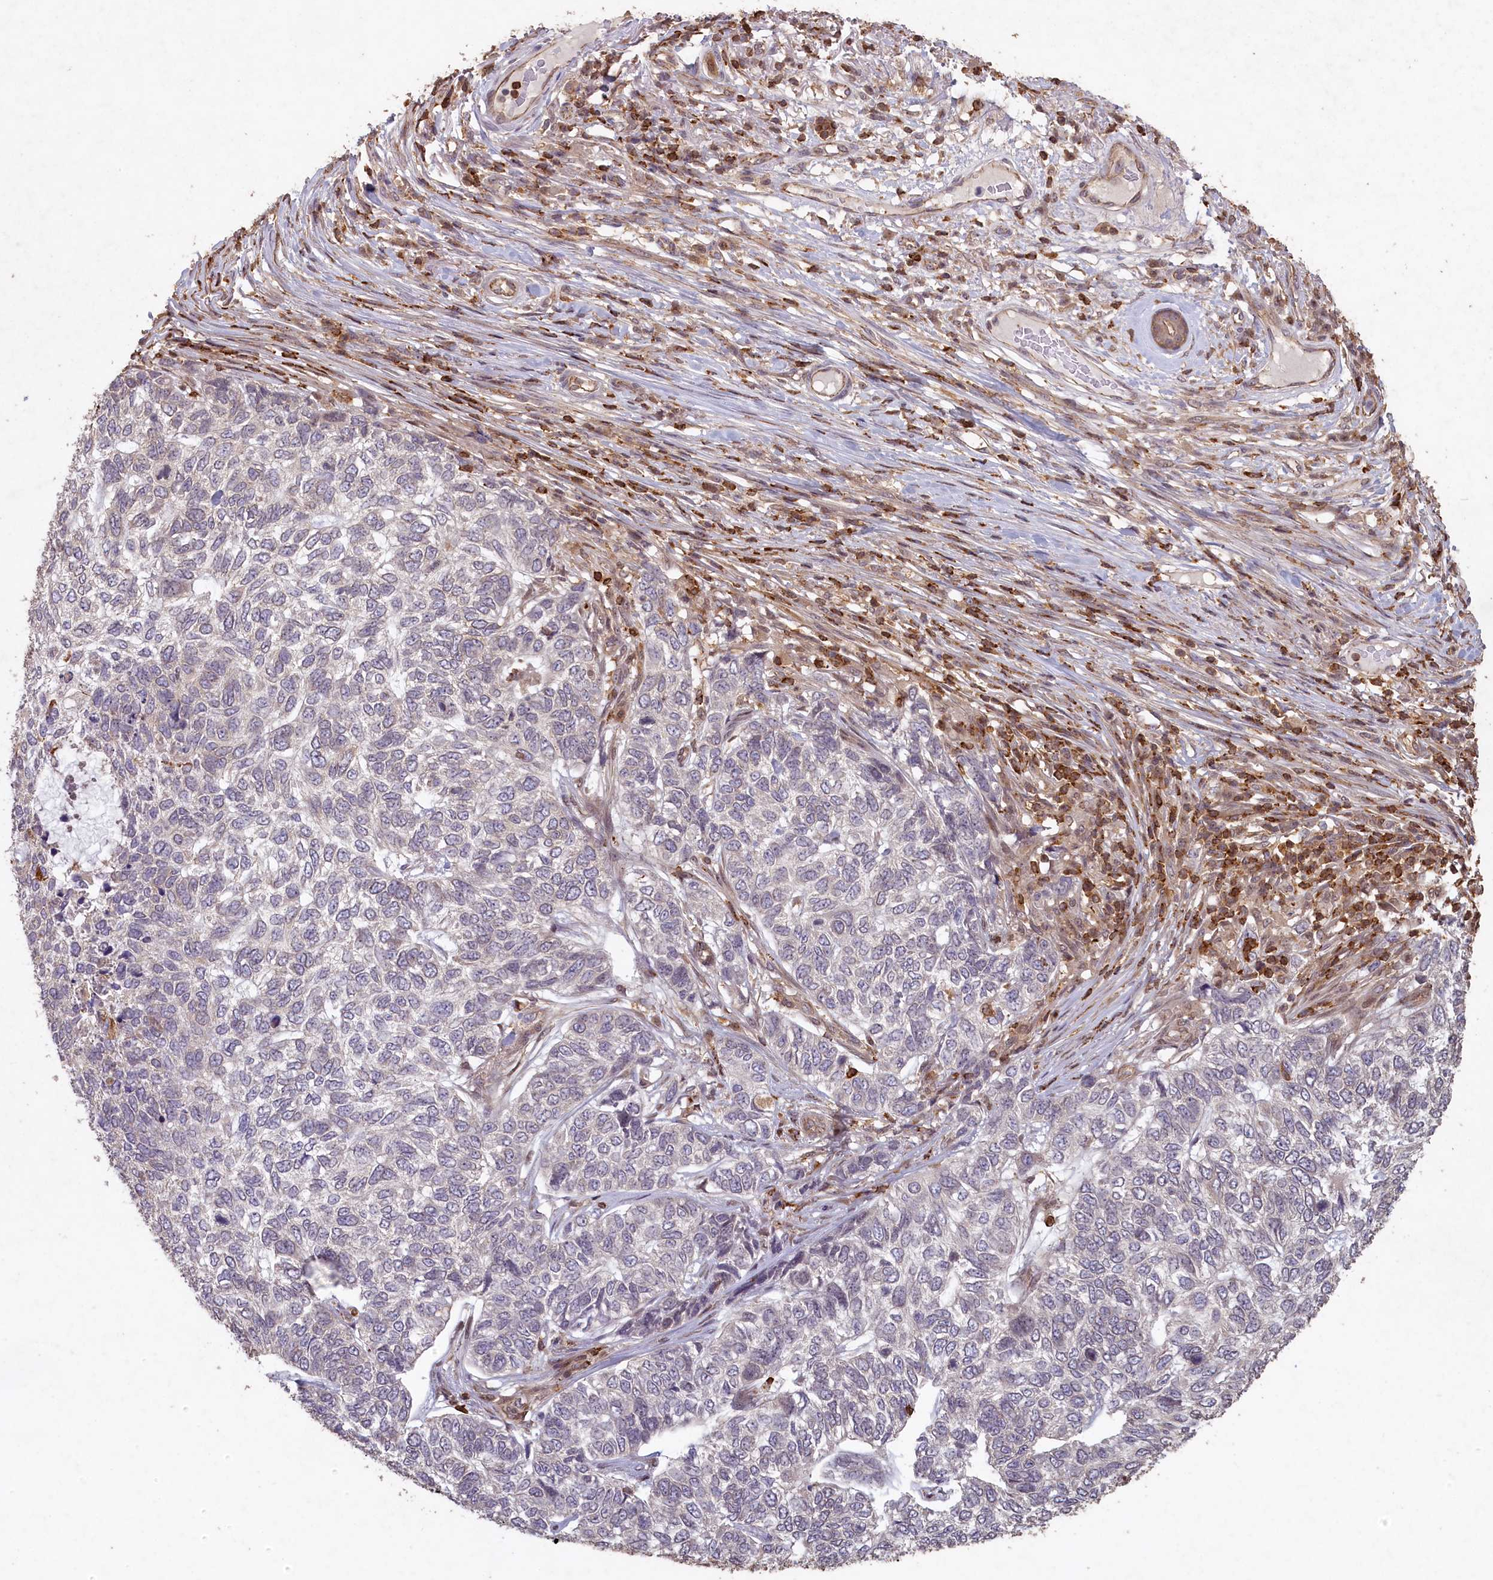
{"staining": {"intensity": "negative", "quantity": "none", "location": "none"}, "tissue": "skin cancer", "cell_type": "Tumor cells", "image_type": "cancer", "snomed": [{"axis": "morphology", "description": "Basal cell carcinoma"}, {"axis": "topography", "description": "Skin"}], "caption": "Immunohistochemistry (IHC) of human skin basal cell carcinoma exhibits no expression in tumor cells. (Stains: DAB (3,3'-diaminobenzidine) immunohistochemistry (IHC) with hematoxylin counter stain, Microscopy: brightfield microscopy at high magnification).", "gene": "MADD", "patient": {"sex": "female", "age": 65}}